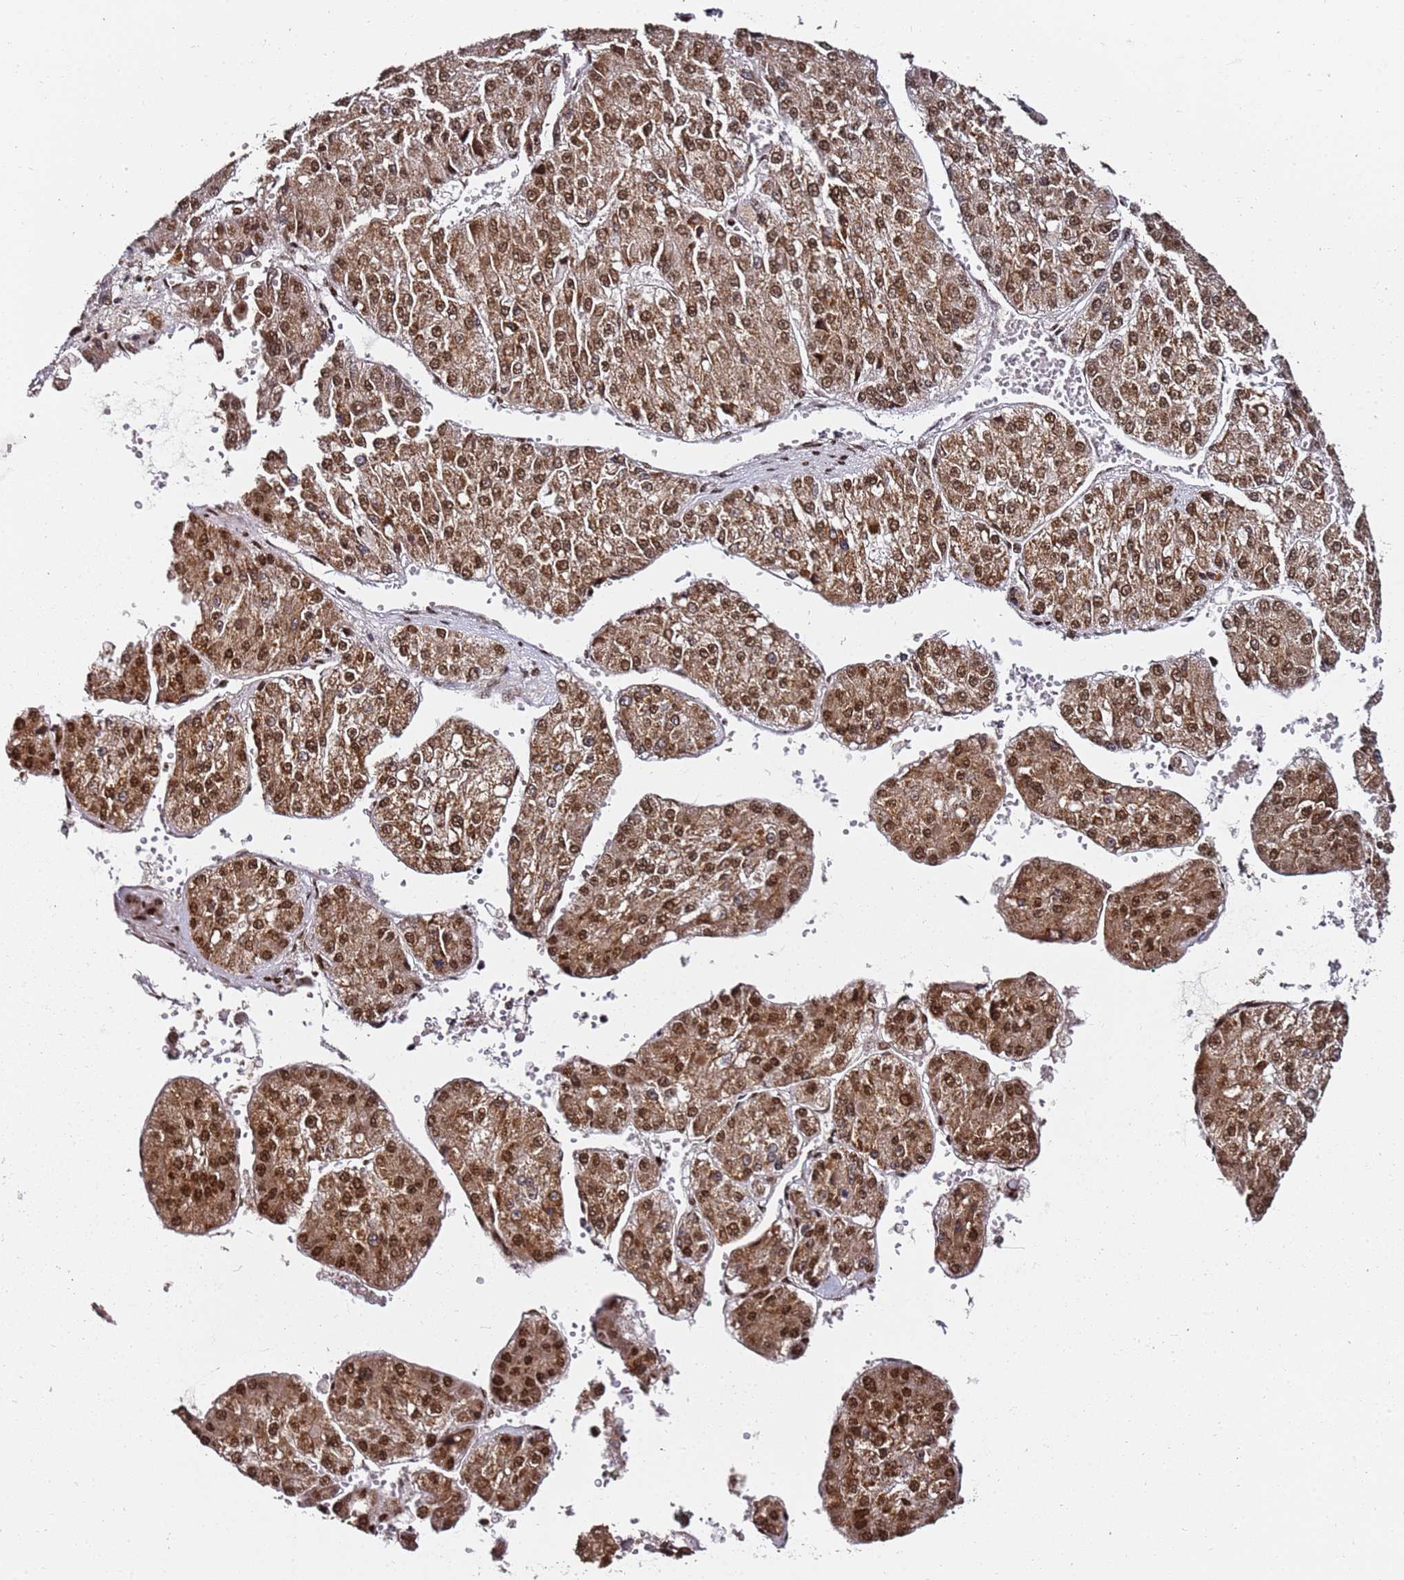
{"staining": {"intensity": "strong", "quantity": ">75%", "location": "cytoplasmic/membranous,nuclear"}, "tissue": "liver cancer", "cell_type": "Tumor cells", "image_type": "cancer", "snomed": [{"axis": "morphology", "description": "Carcinoma, Hepatocellular, NOS"}, {"axis": "topography", "description": "Liver"}], "caption": "A high-resolution micrograph shows IHC staining of liver cancer, which demonstrates strong cytoplasmic/membranous and nuclear staining in approximately >75% of tumor cells. (DAB (3,3'-diaminobenzidine) IHC, brown staining for protein, blue staining for nuclei).", "gene": "TP53AIP1", "patient": {"sex": "female", "age": 73}}